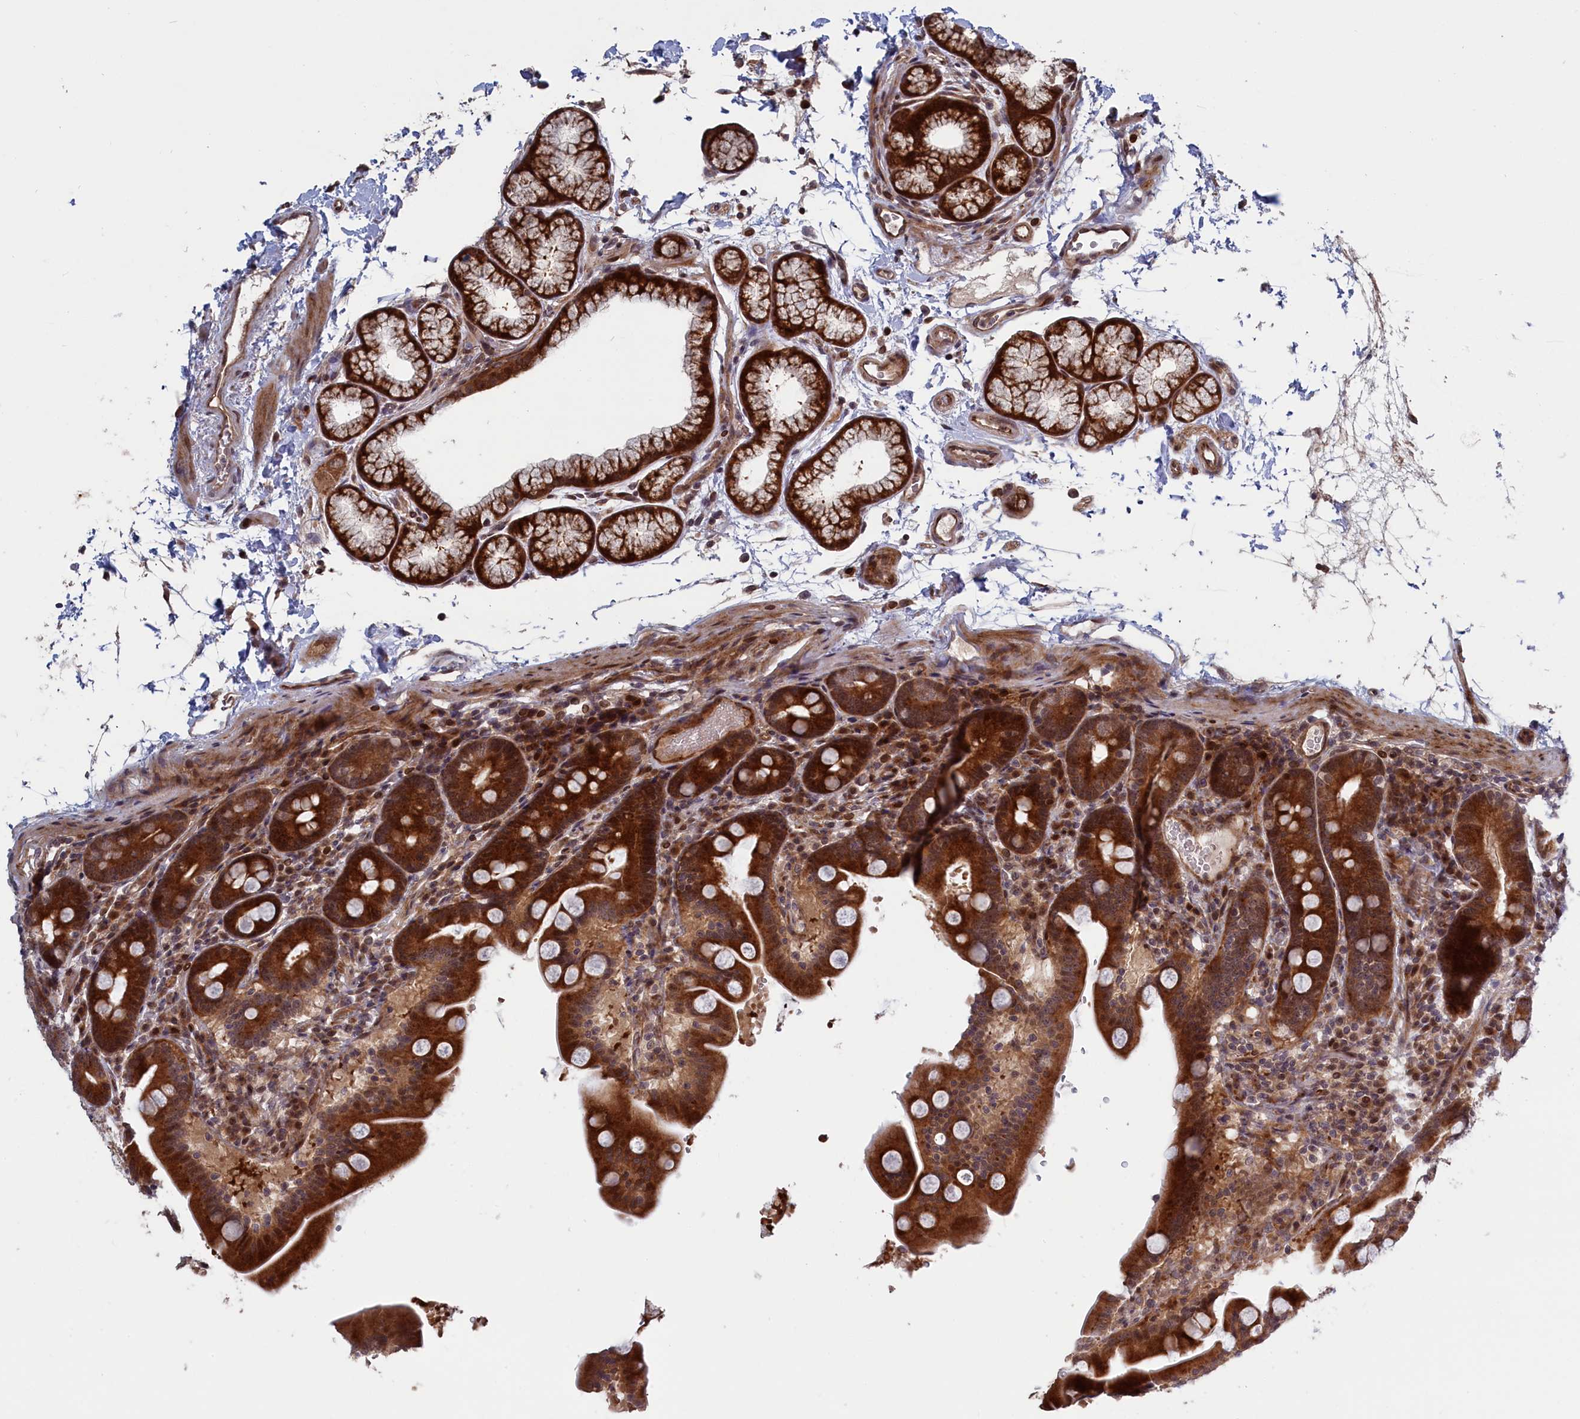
{"staining": {"intensity": "strong", "quantity": ">75%", "location": "cytoplasmic/membranous,nuclear"}, "tissue": "duodenum", "cell_type": "Glandular cells", "image_type": "normal", "snomed": [{"axis": "morphology", "description": "Normal tissue, NOS"}, {"axis": "topography", "description": "Duodenum"}], "caption": "Duodenum stained with DAB immunohistochemistry (IHC) reveals high levels of strong cytoplasmic/membranous,nuclear expression in about >75% of glandular cells.", "gene": "LSG1", "patient": {"sex": "male", "age": 54}}